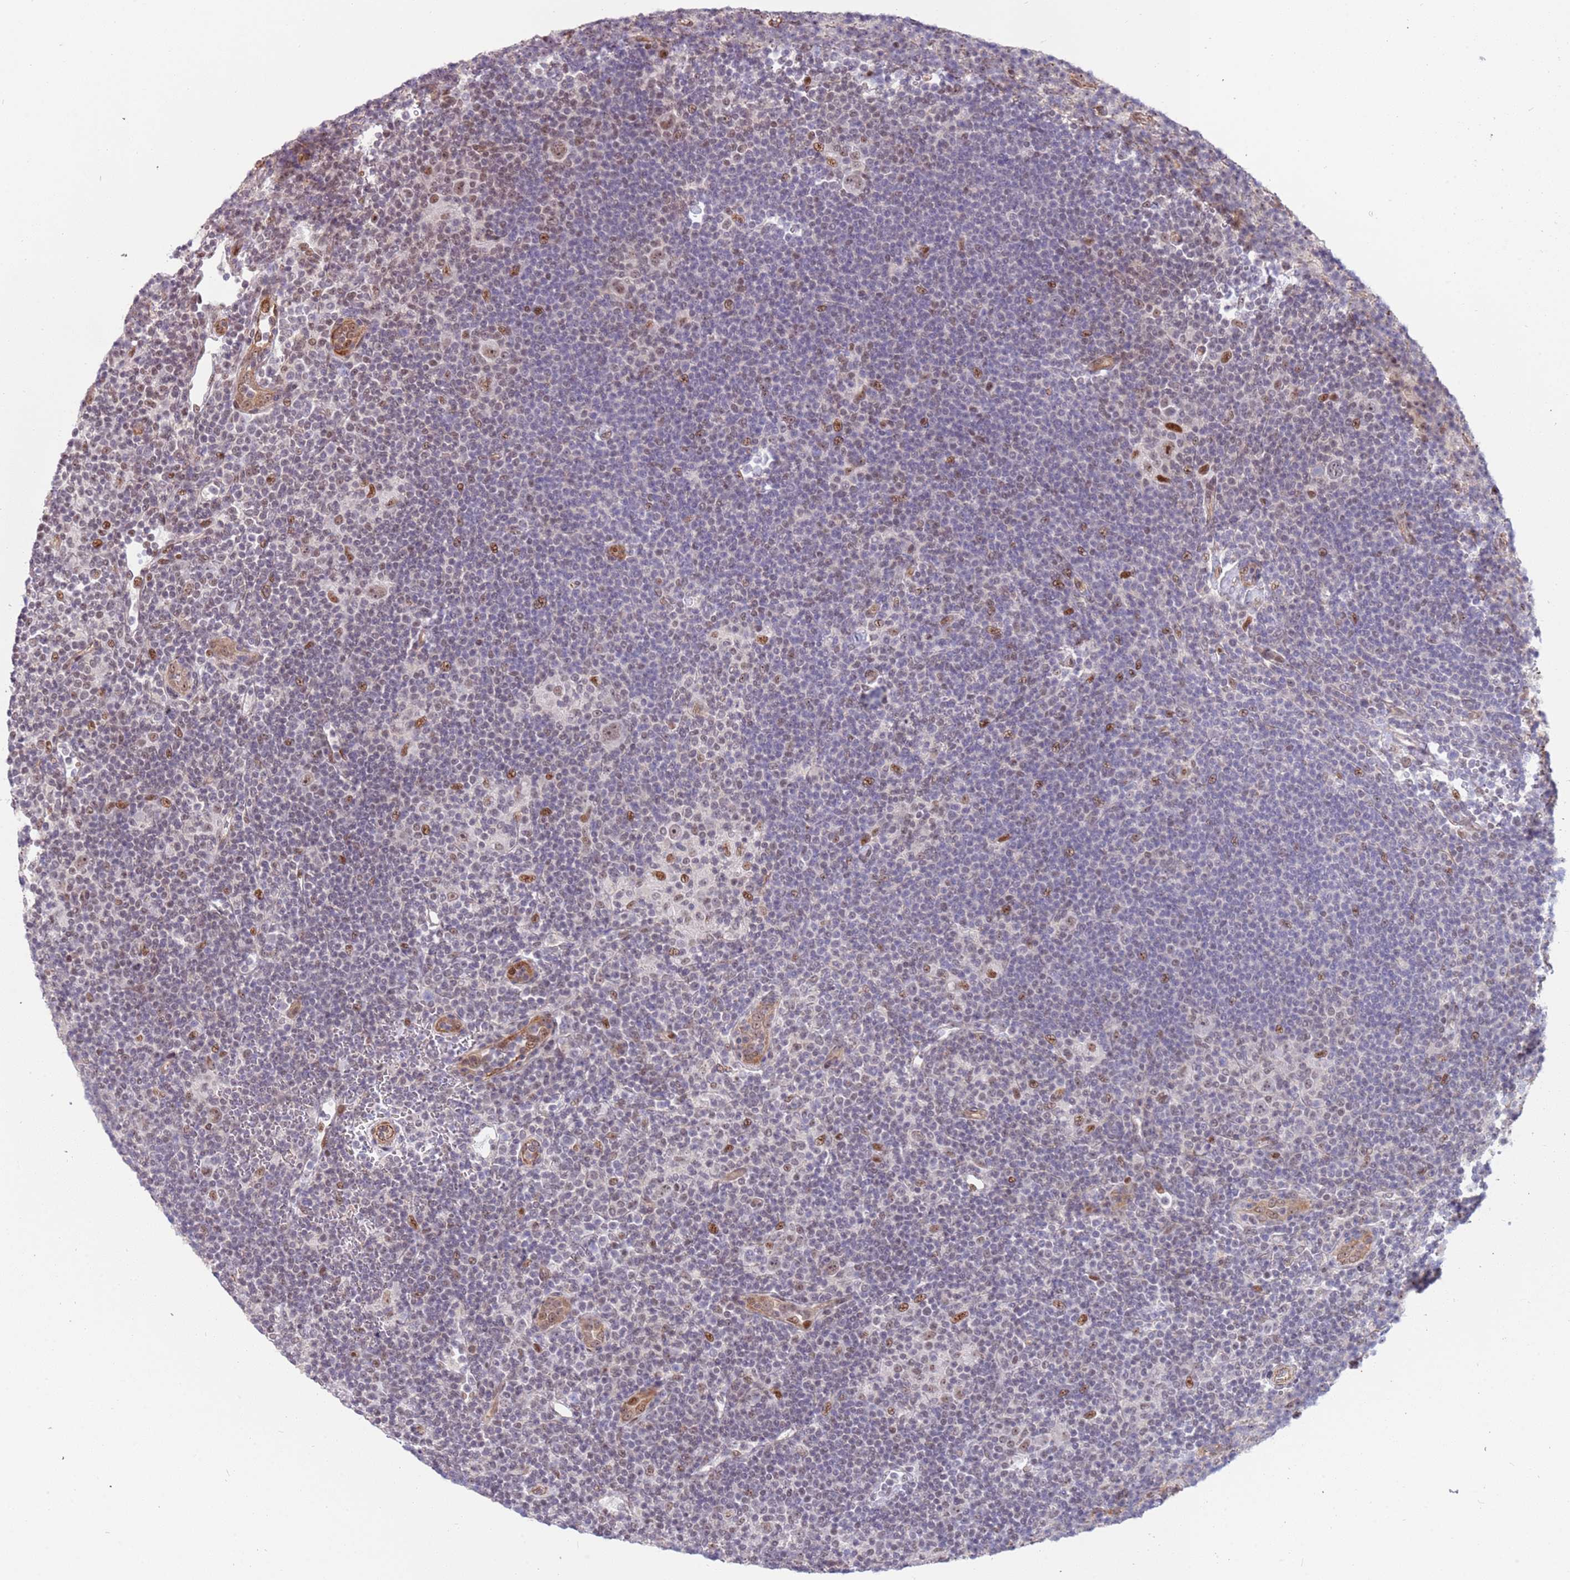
{"staining": {"intensity": "moderate", "quantity": "25%-75%", "location": "nuclear"}, "tissue": "lymphoma", "cell_type": "Tumor cells", "image_type": "cancer", "snomed": [{"axis": "morphology", "description": "Hodgkin's disease, NOS"}, {"axis": "topography", "description": "Lymph node"}], "caption": "DAB immunohistochemical staining of Hodgkin's disease exhibits moderate nuclear protein staining in approximately 25%-75% of tumor cells.", "gene": "LRMDA", "patient": {"sex": "female", "age": 57}}